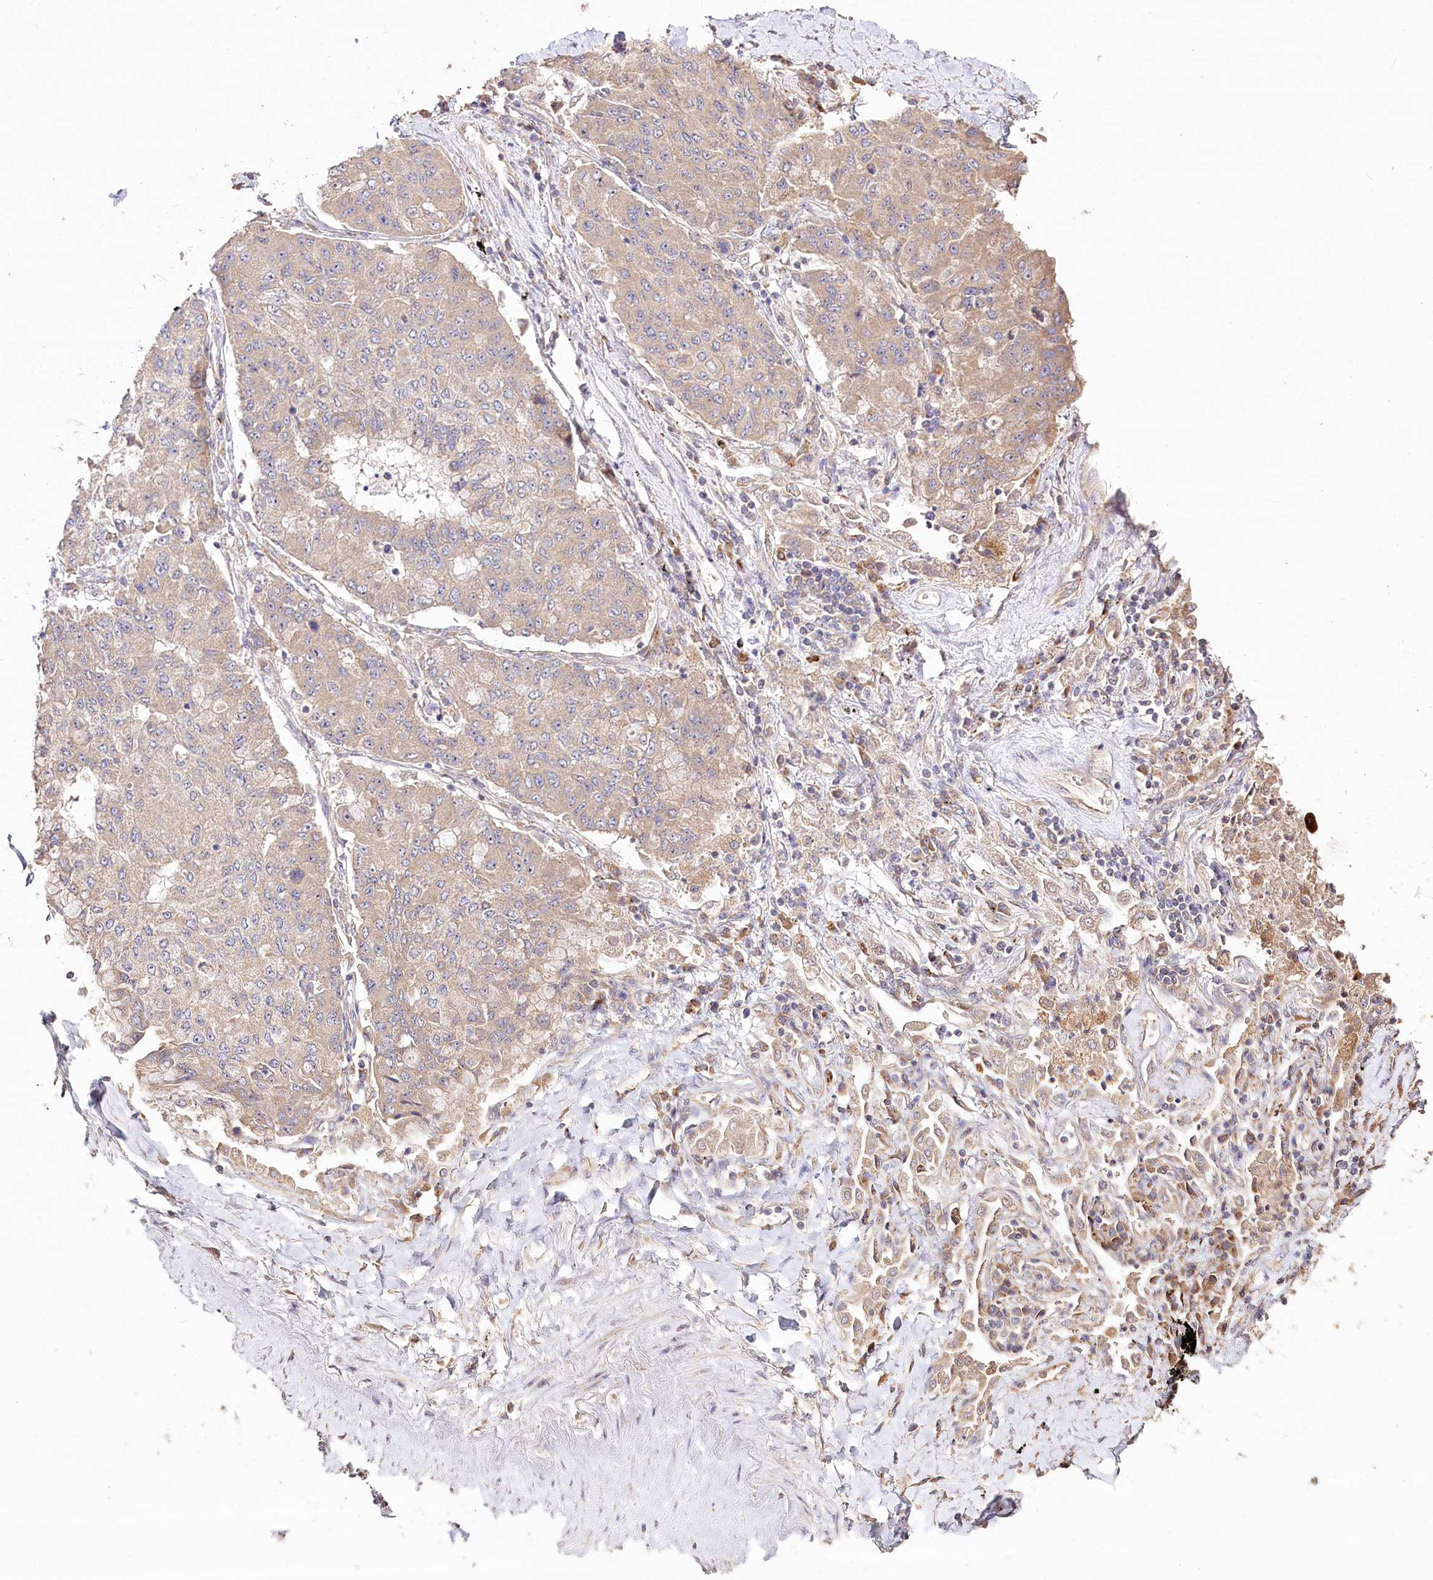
{"staining": {"intensity": "weak", "quantity": ">75%", "location": "cytoplasmic/membranous"}, "tissue": "lung cancer", "cell_type": "Tumor cells", "image_type": "cancer", "snomed": [{"axis": "morphology", "description": "Squamous cell carcinoma, NOS"}, {"axis": "topography", "description": "Lung"}], "caption": "A histopathology image of lung squamous cell carcinoma stained for a protein displays weak cytoplasmic/membranous brown staining in tumor cells. (DAB IHC with brightfield microscopy, high magnification).", "gene": "DMXL1", "patient": {"sex": "male", "age": 74}}